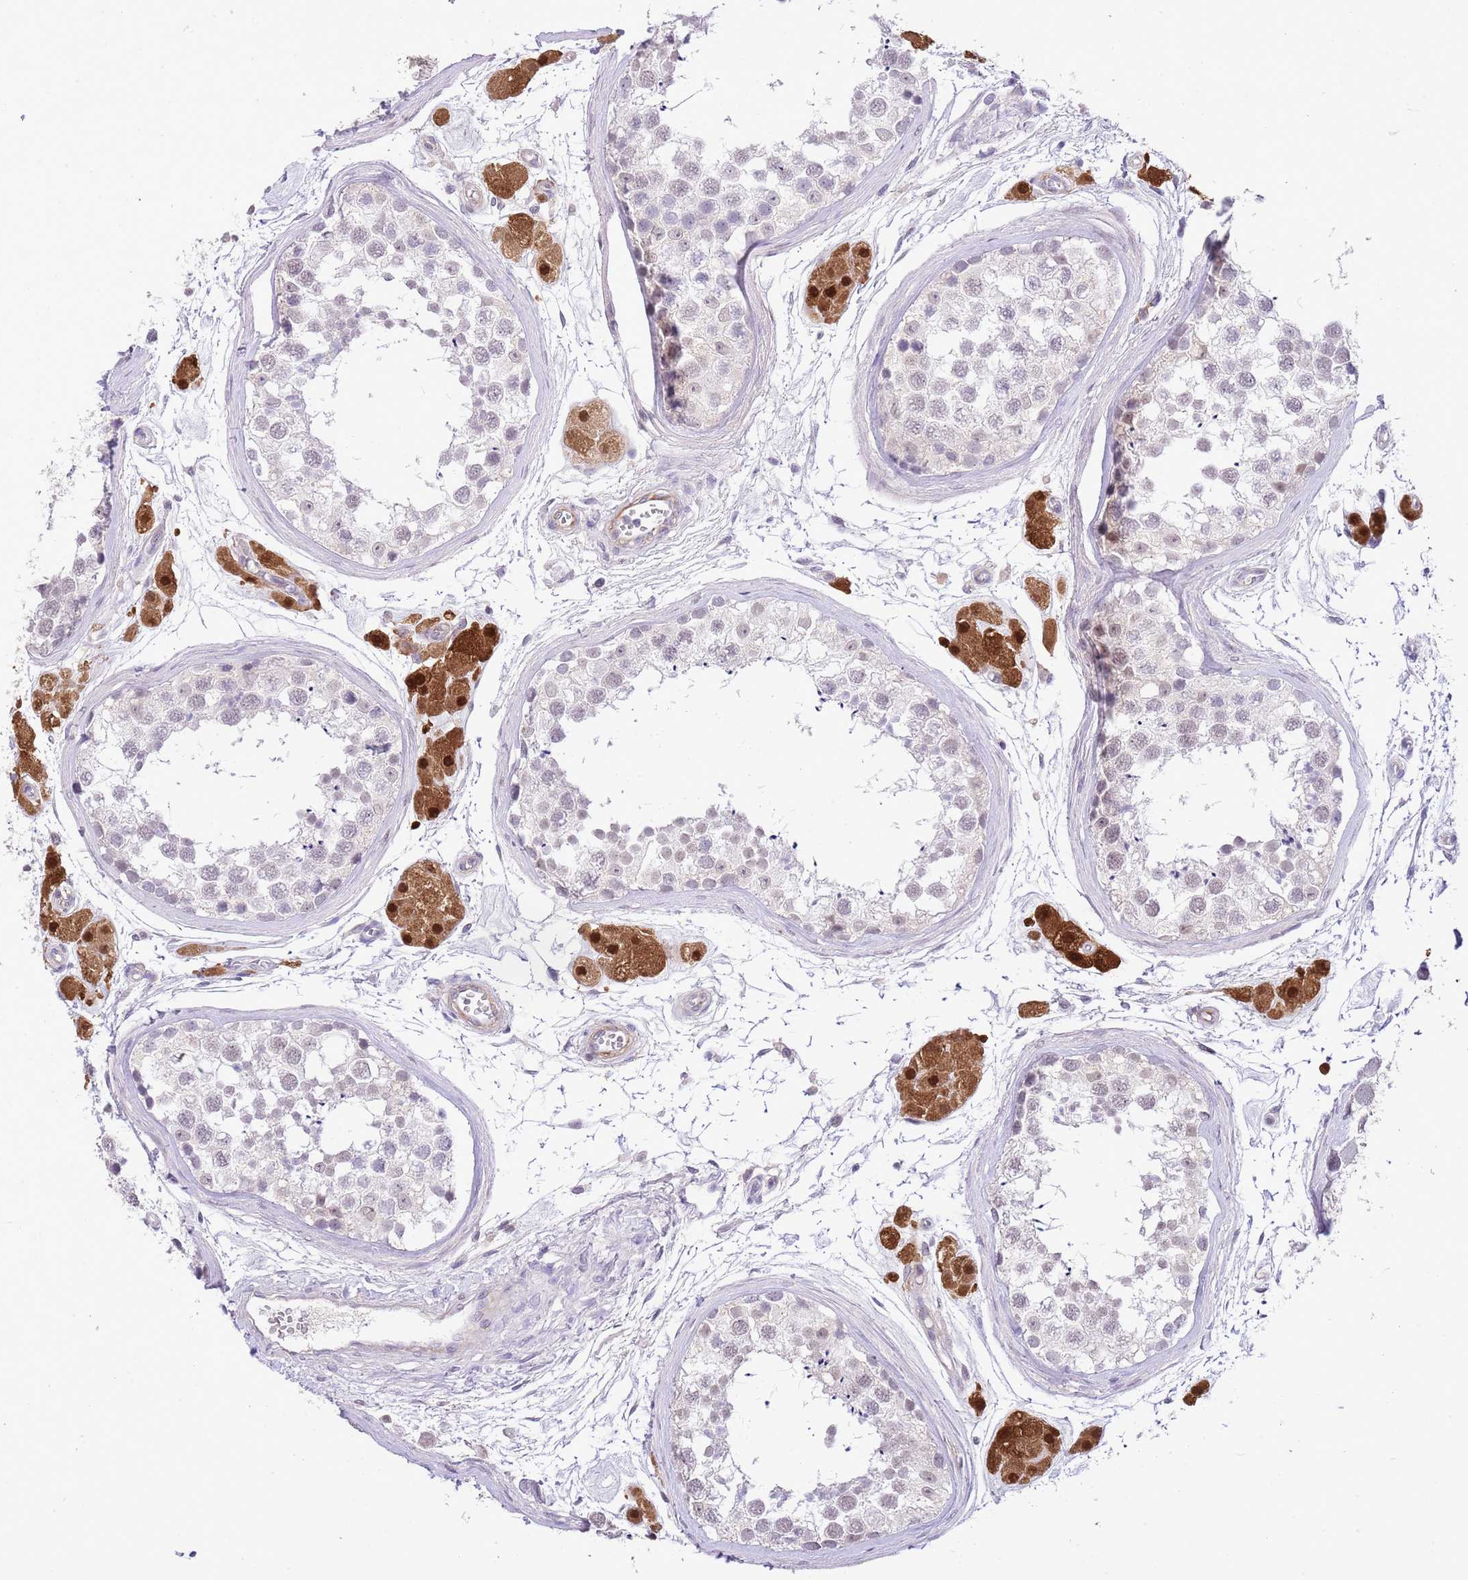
{"staining": {"intensity": "negative", "quantity": "none", "location": "none"}, "tissue": "testis", "cell_type": "Cells in seminiferous ducts", "image_type": "normal", "snomed": [{"axis": "morphology", "description": "Normal tissue, NOS"}, {"axis": "topography", "description": "Testis"}], "caption": "Human testis stained for a protein using immunohistochemistry (IHC) displays no staining in cells in seminiferous ducts.", "gene": "MIDN", "patient": {"sex": "male", "age": 56}}